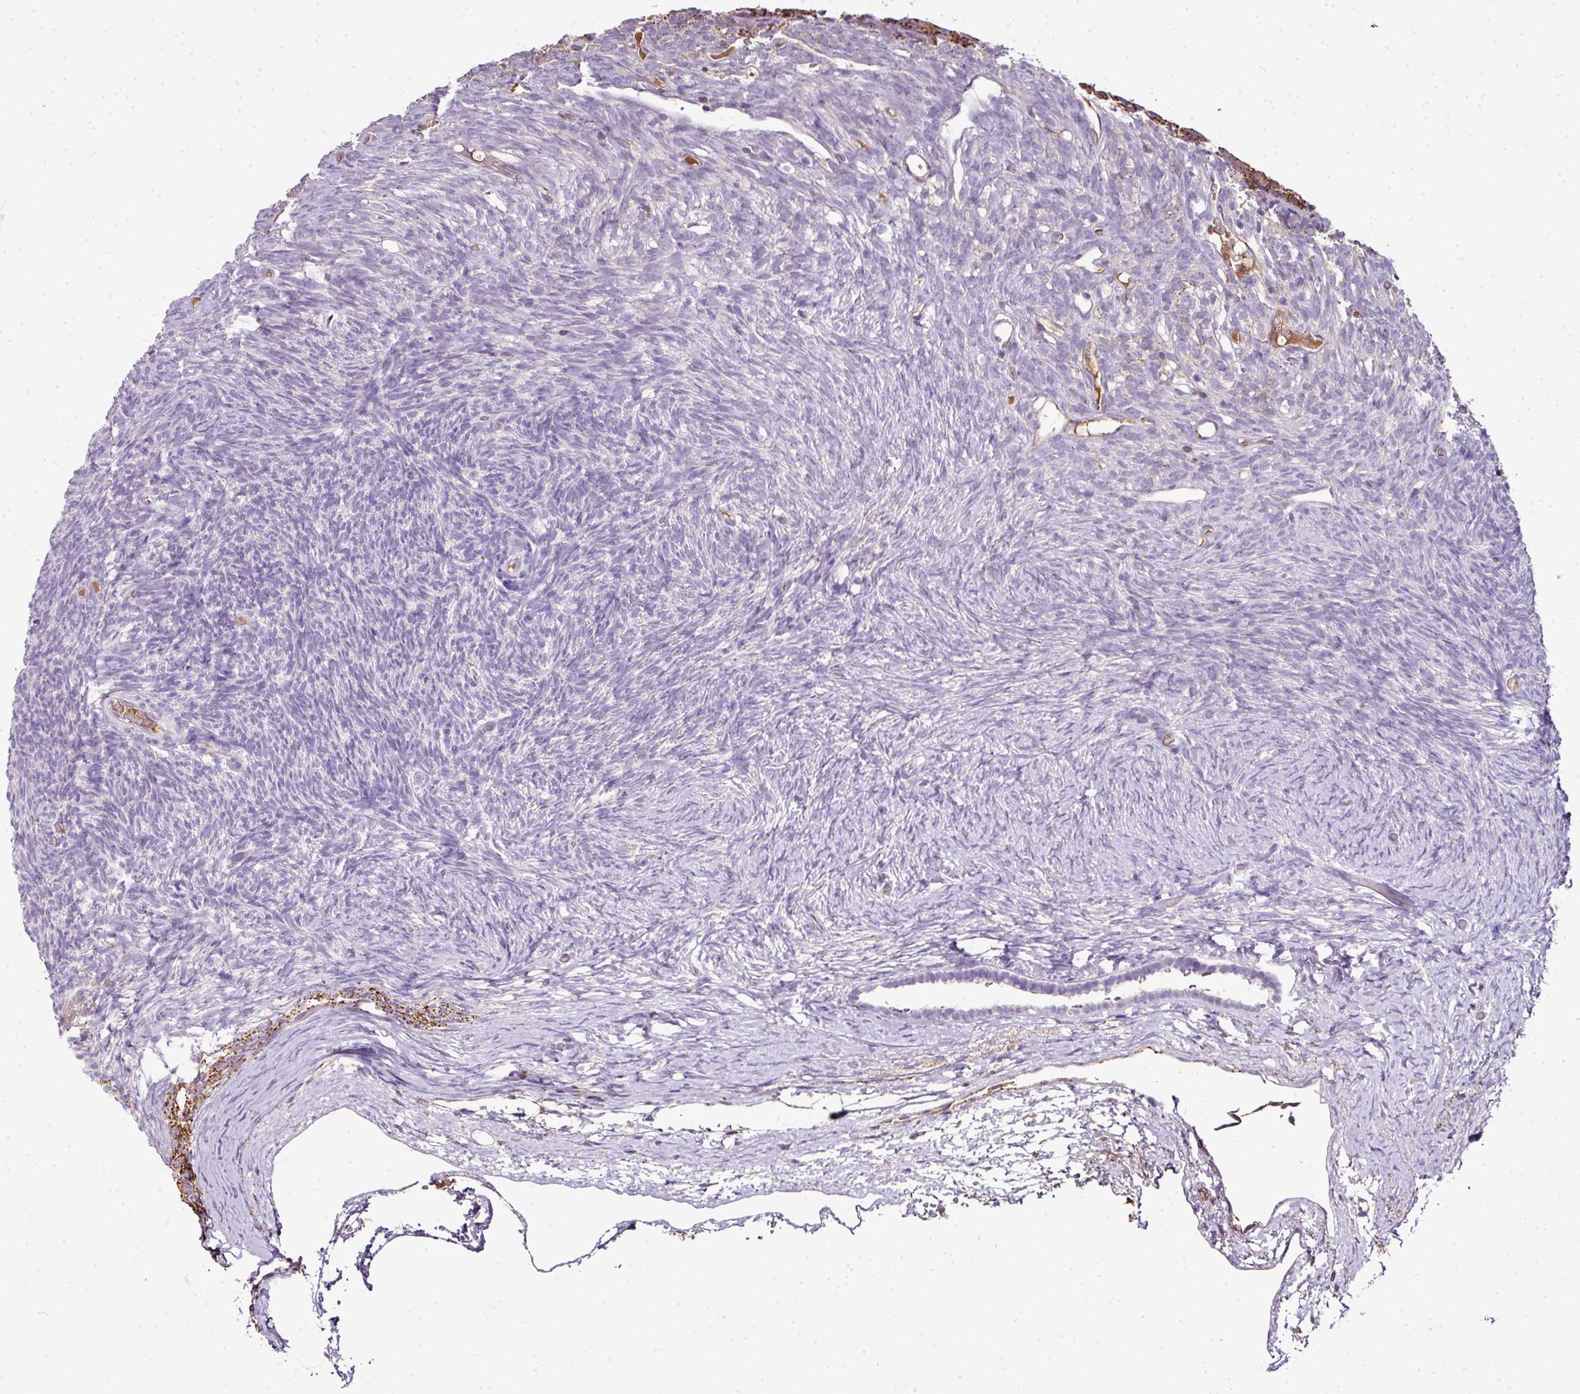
{"staining": {"intensity": "negative", "quantity": "none", "location": "none"}, "tissue": "ovary", "cell_type": "Ovarian stroma cells", "image_type": "normal", "snomed": [{"axis": "morphology", "description": "Normal tissue, NOS"}, {"axis": "topography", "description": "Ovary"}], "caption": "Immunohistochemistry (IHC) of unremarkable ovary reveals no staining in ovarian stroma cells. (DAB immunohistochemistry with hematoxylin counter stain).", "gene": "CAB39L", "patient": {"sex": "female", "age": 39}}